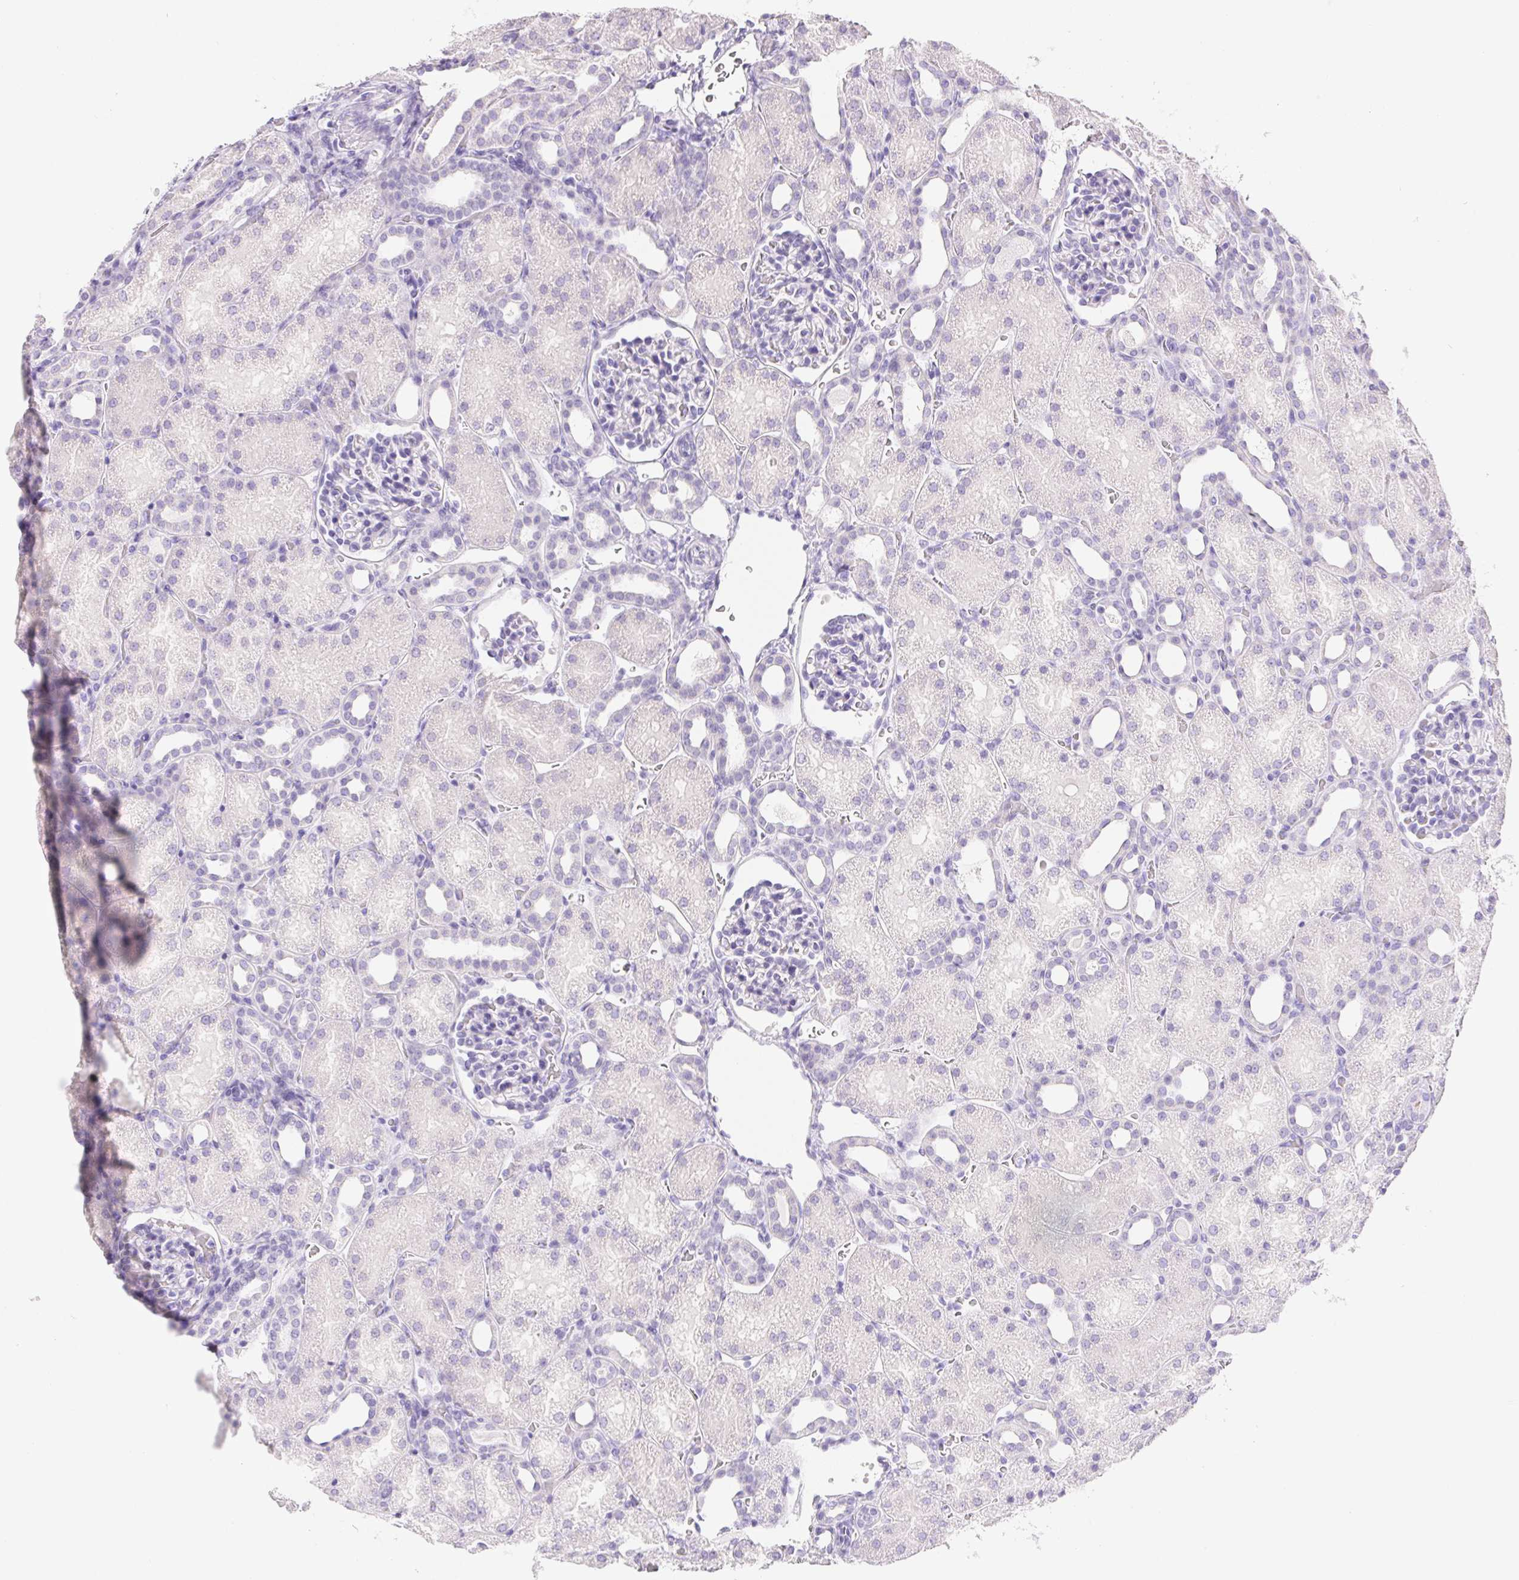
{"staining": {"intensity": "negative", "quantity": "none", "location": "none"}, "tissue": "kidney", "cell_type": "Cells in glomeruli", "image_type": "normal", "snomed": [{"axis": "morphology", "description": "Normal tissue, NOS"}, {"axis": "topography", "description": "Kidney"}], "caption": "Cells in glomeruli are negative for brown protein staining in unremarkable kidney. (DAB immunohistochemistry (IHC), high magnification).", "gene": "PNLIP", "patient": {"sex": "male", "age": 2}}